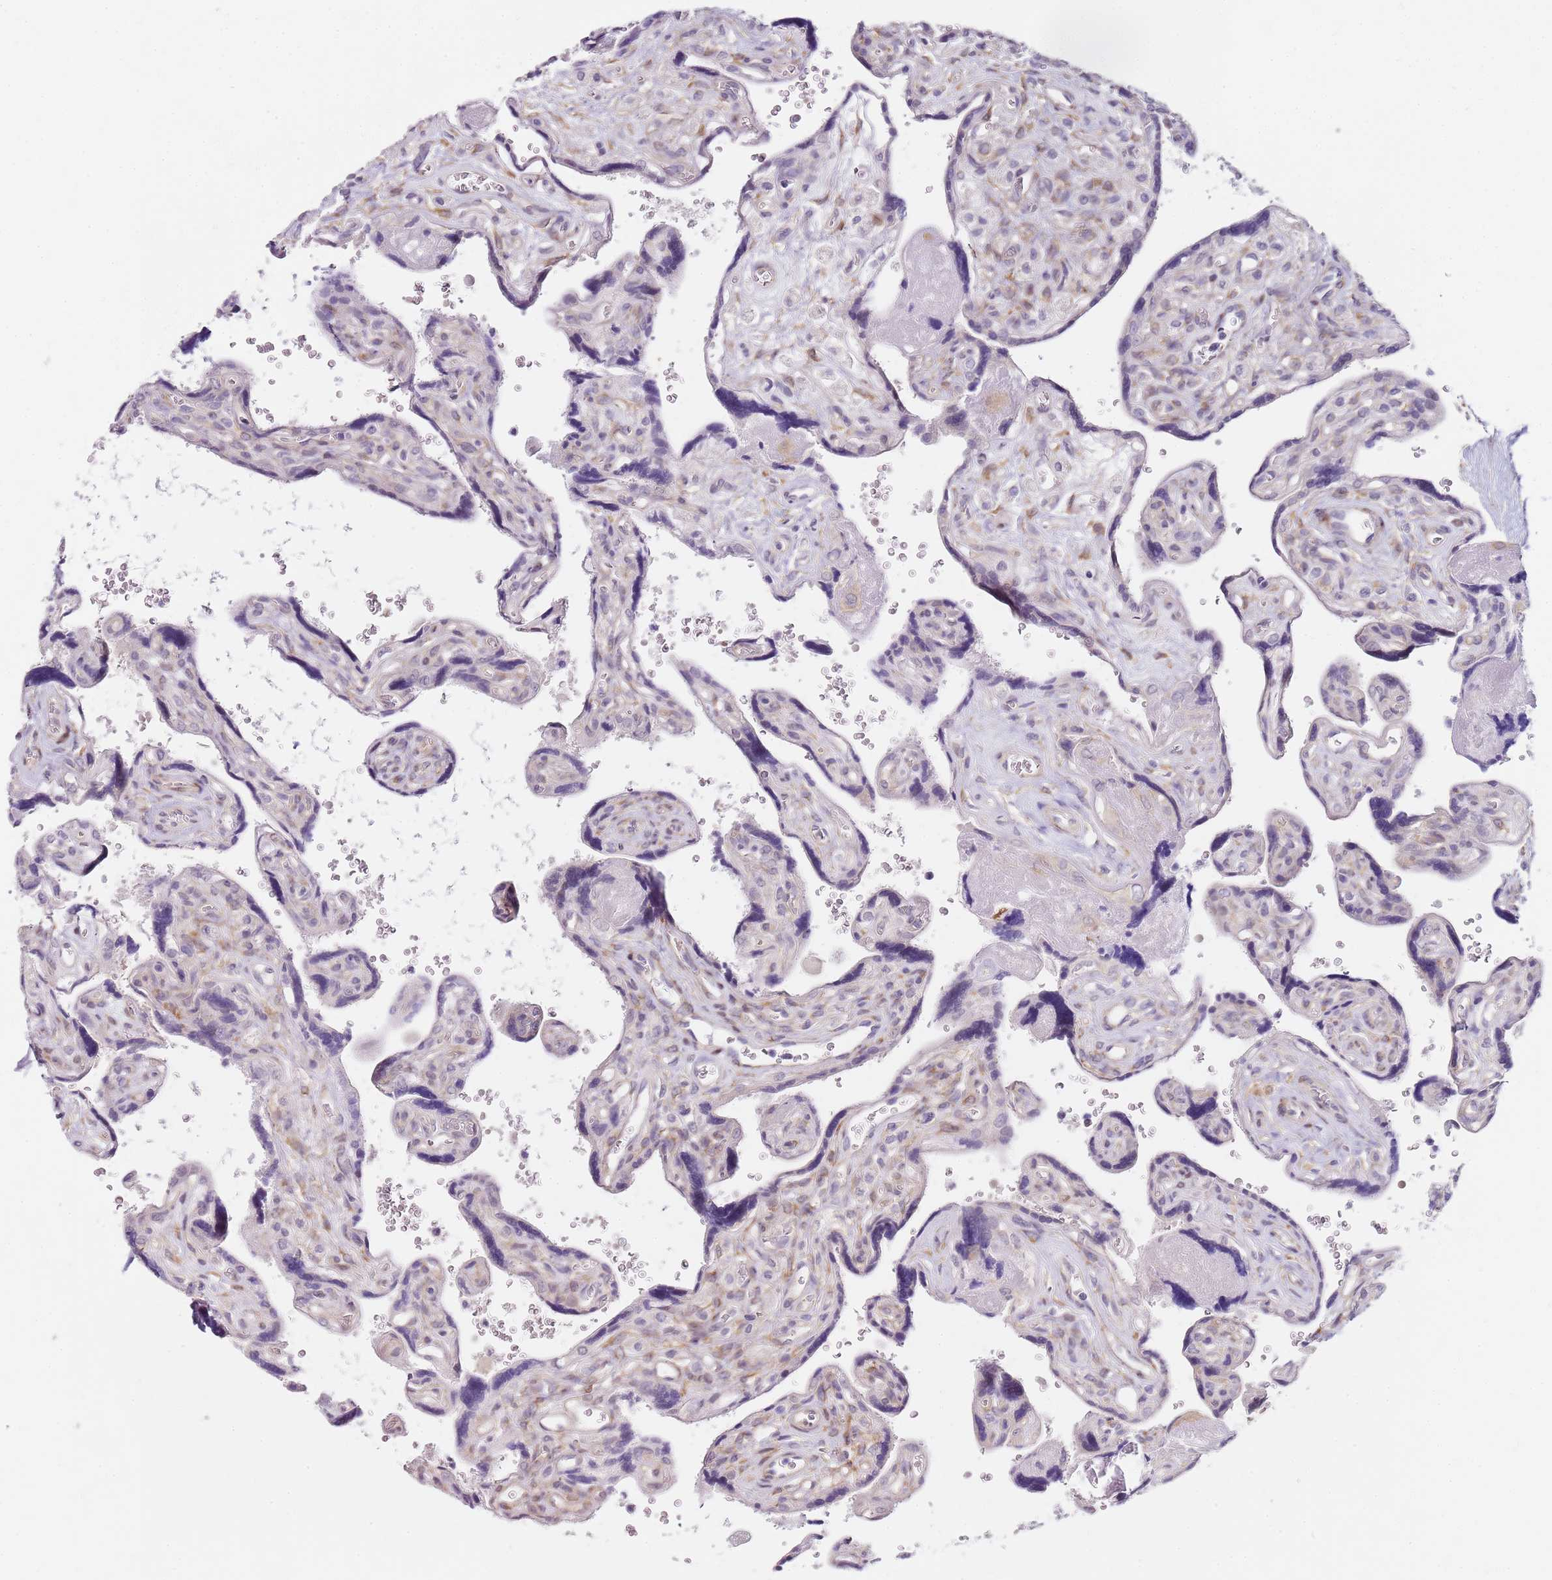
{"staining": {"intensity": "weak", "quantity": "25%-75%", "location": "cytoplasmic/membranous"}, "tissue": "placenta", "cell_type": "Trophoblastic cells", "image_type": "normal", "snomed": [{"axis": "morphology", "description": "Normal tissue, NOS"}, {"axis": "topography", "description": "Placenta"}], "caption": "Placenta stained with a brown dye displays weak cytoplasmic/membranous positive expression in about 25%-75% of trophoblastic cells.", "gene": "TBC1D9", "patient": {"sex": "female", "age": 39}}